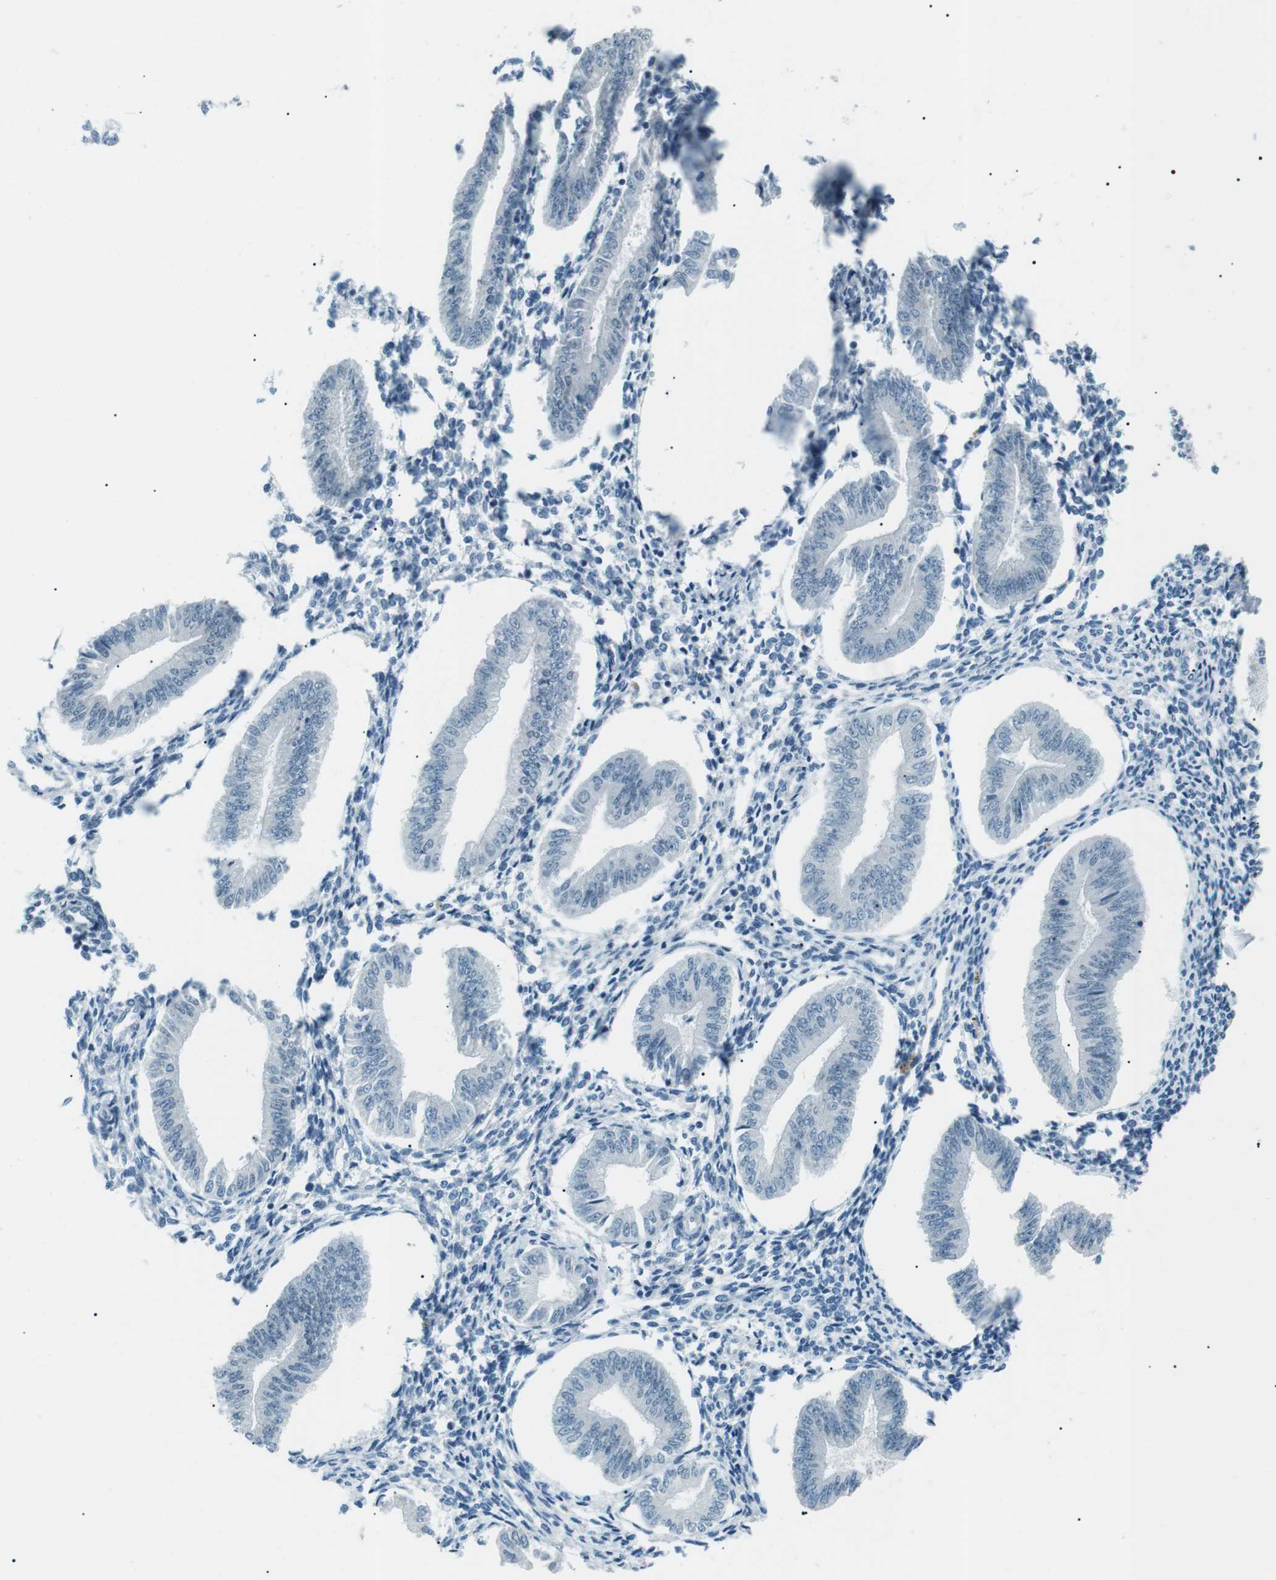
{"staining": {"intensity": "negative", "quantity": "none", "location": "none"}, "tissue": "endometrium", "cell_type": "Cells in endometrial stroma", "image_type": "normal", "snomed": [{"axis": "morphology", "description": "Normal tissue, NOS"}, {"axis": "topography", "description": "Endometrium"}], "caption": "Immunohistochemical staining of unremarkable human endometrium exhibits no significant expression in cells in endometrial stroma.", "gene": "ENSG00000289724", "patient": {"sex": "female", "age": 50}}